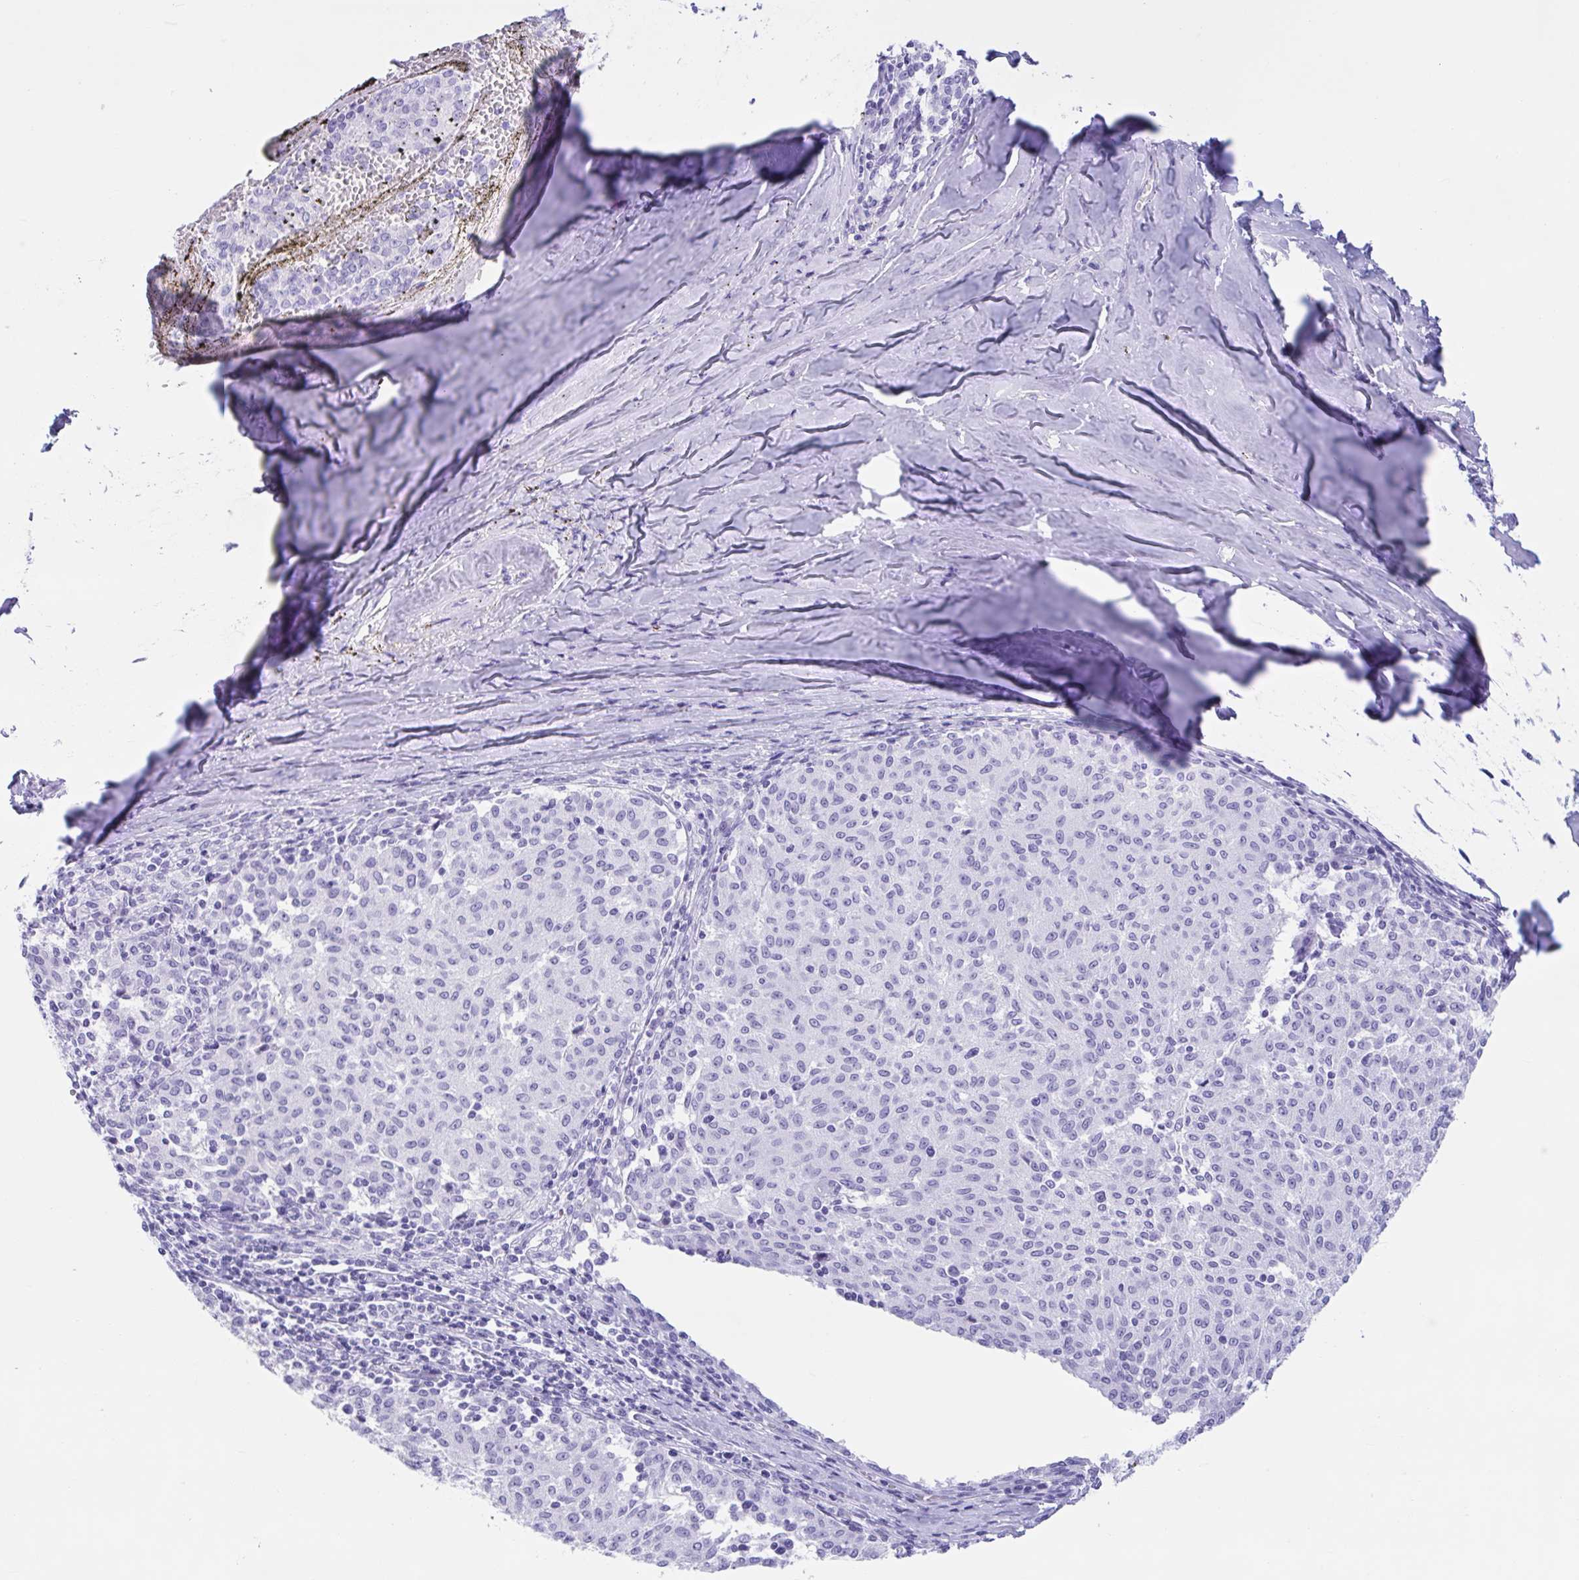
{"staining": {"intensity": "negative", "quantity": "none", "location": "none"}, "tissue": "melanoma", "cell_type": "Tumor cells", "image_type": "cancer", "snomed": [{"axis": "morphology", "description": "Malignant melanoma, NOS"}, {"axis": "topography", "description": "Skin"}], "caption": "Tumor cells are negative for protein expression in human melanoma.", "gene": "TMEM35A", "patient": {"sex": "female", "age": 72}}